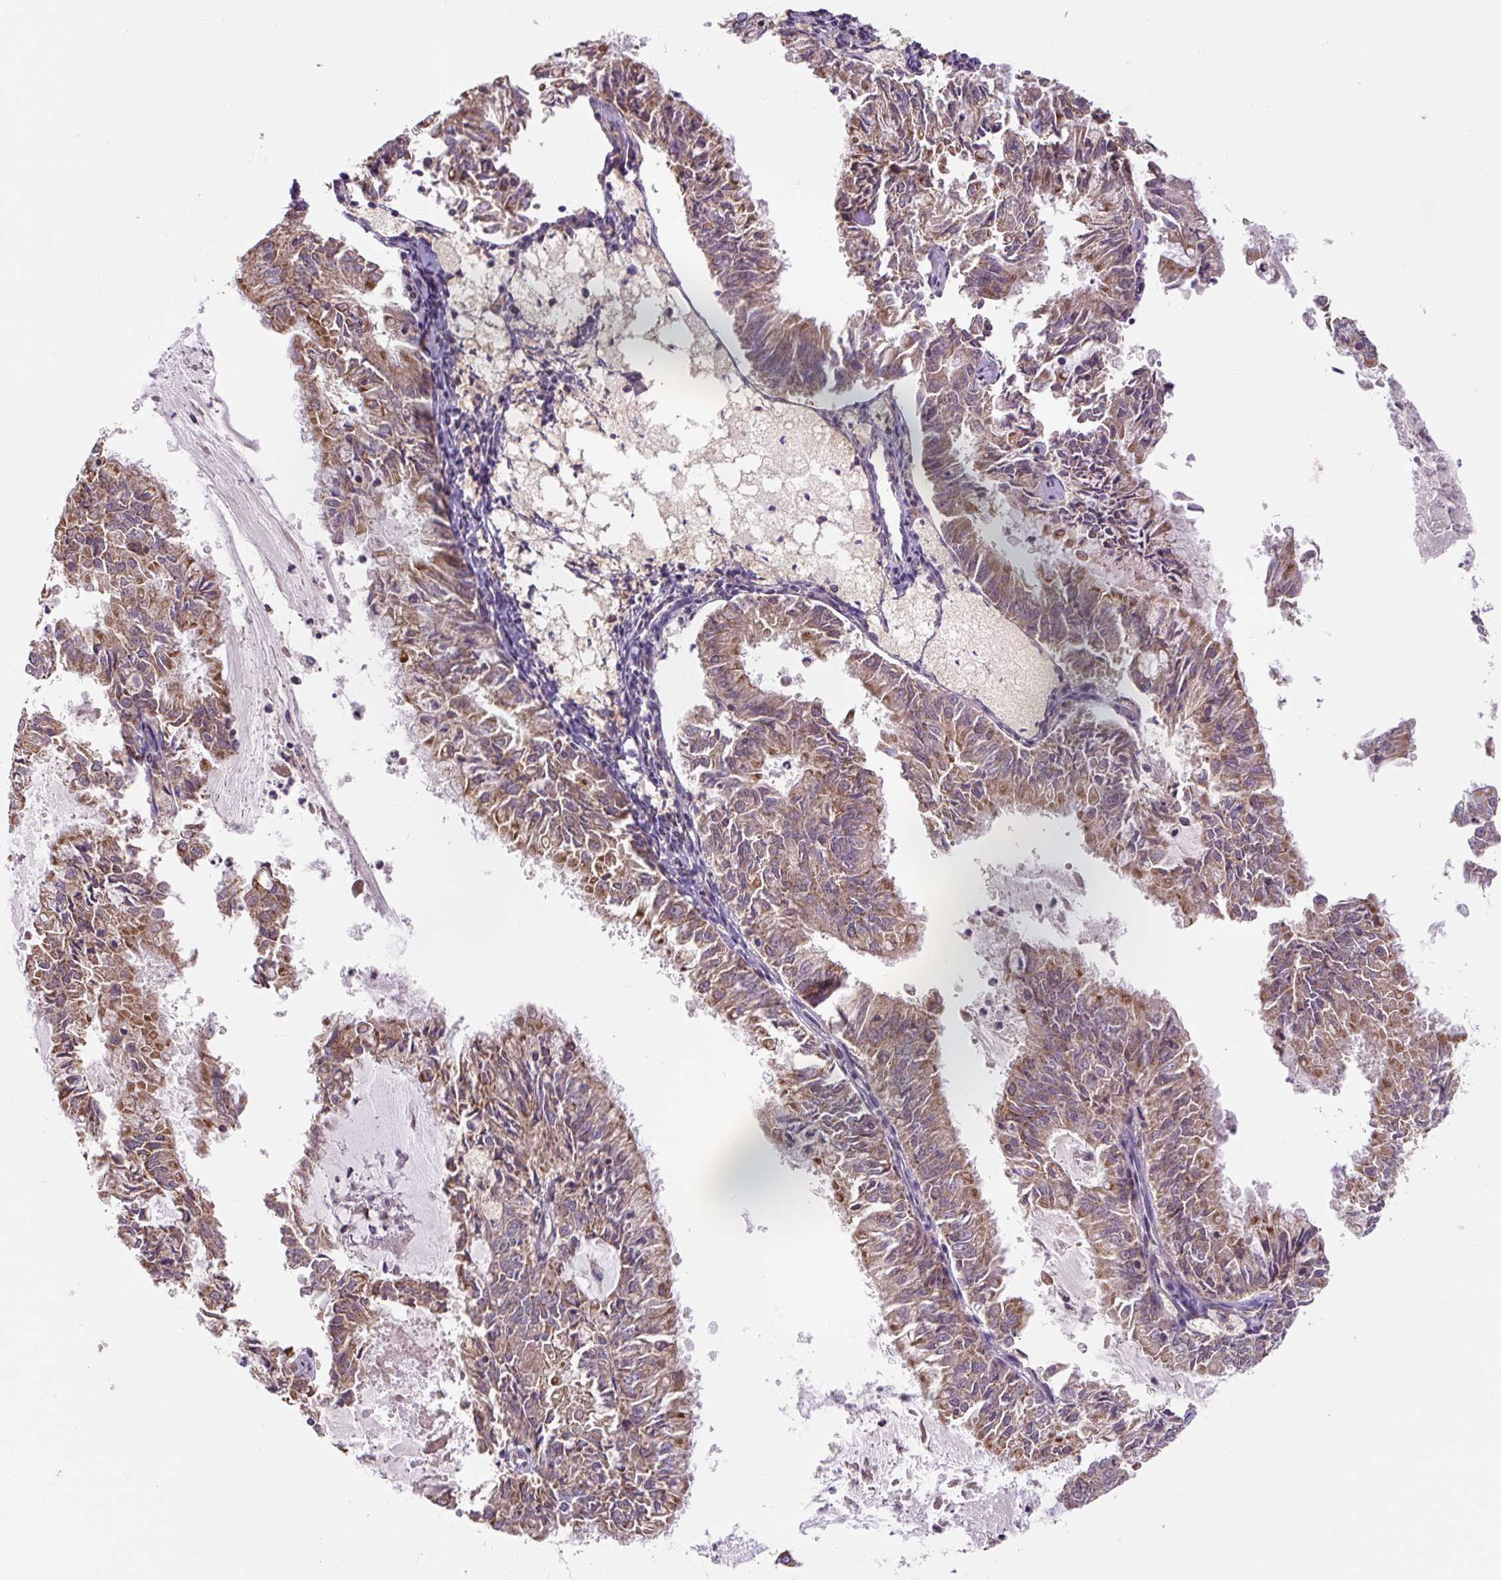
{"staining": {"intensity": "moderate", "quantity": "25%-75%", "location": "cytoplasmic/membranous"}, "tissue": "endometrial cancer", "cell_type": "Tumor cells", "image_type": "cancer", "snomed": [{"axis": "morphology", "description": "Adenocarcinoma, NOS"}, {"axis": "topography", "description": "Endometrium"}], "caption": "Moderate cytoplasmic/membranous staining for a protein is seen in about 25%-75% of tumor cells of endometrial cancer using IHC.", "gene": "MFSD9", "patient": {"sex": "female", "age": 57}}